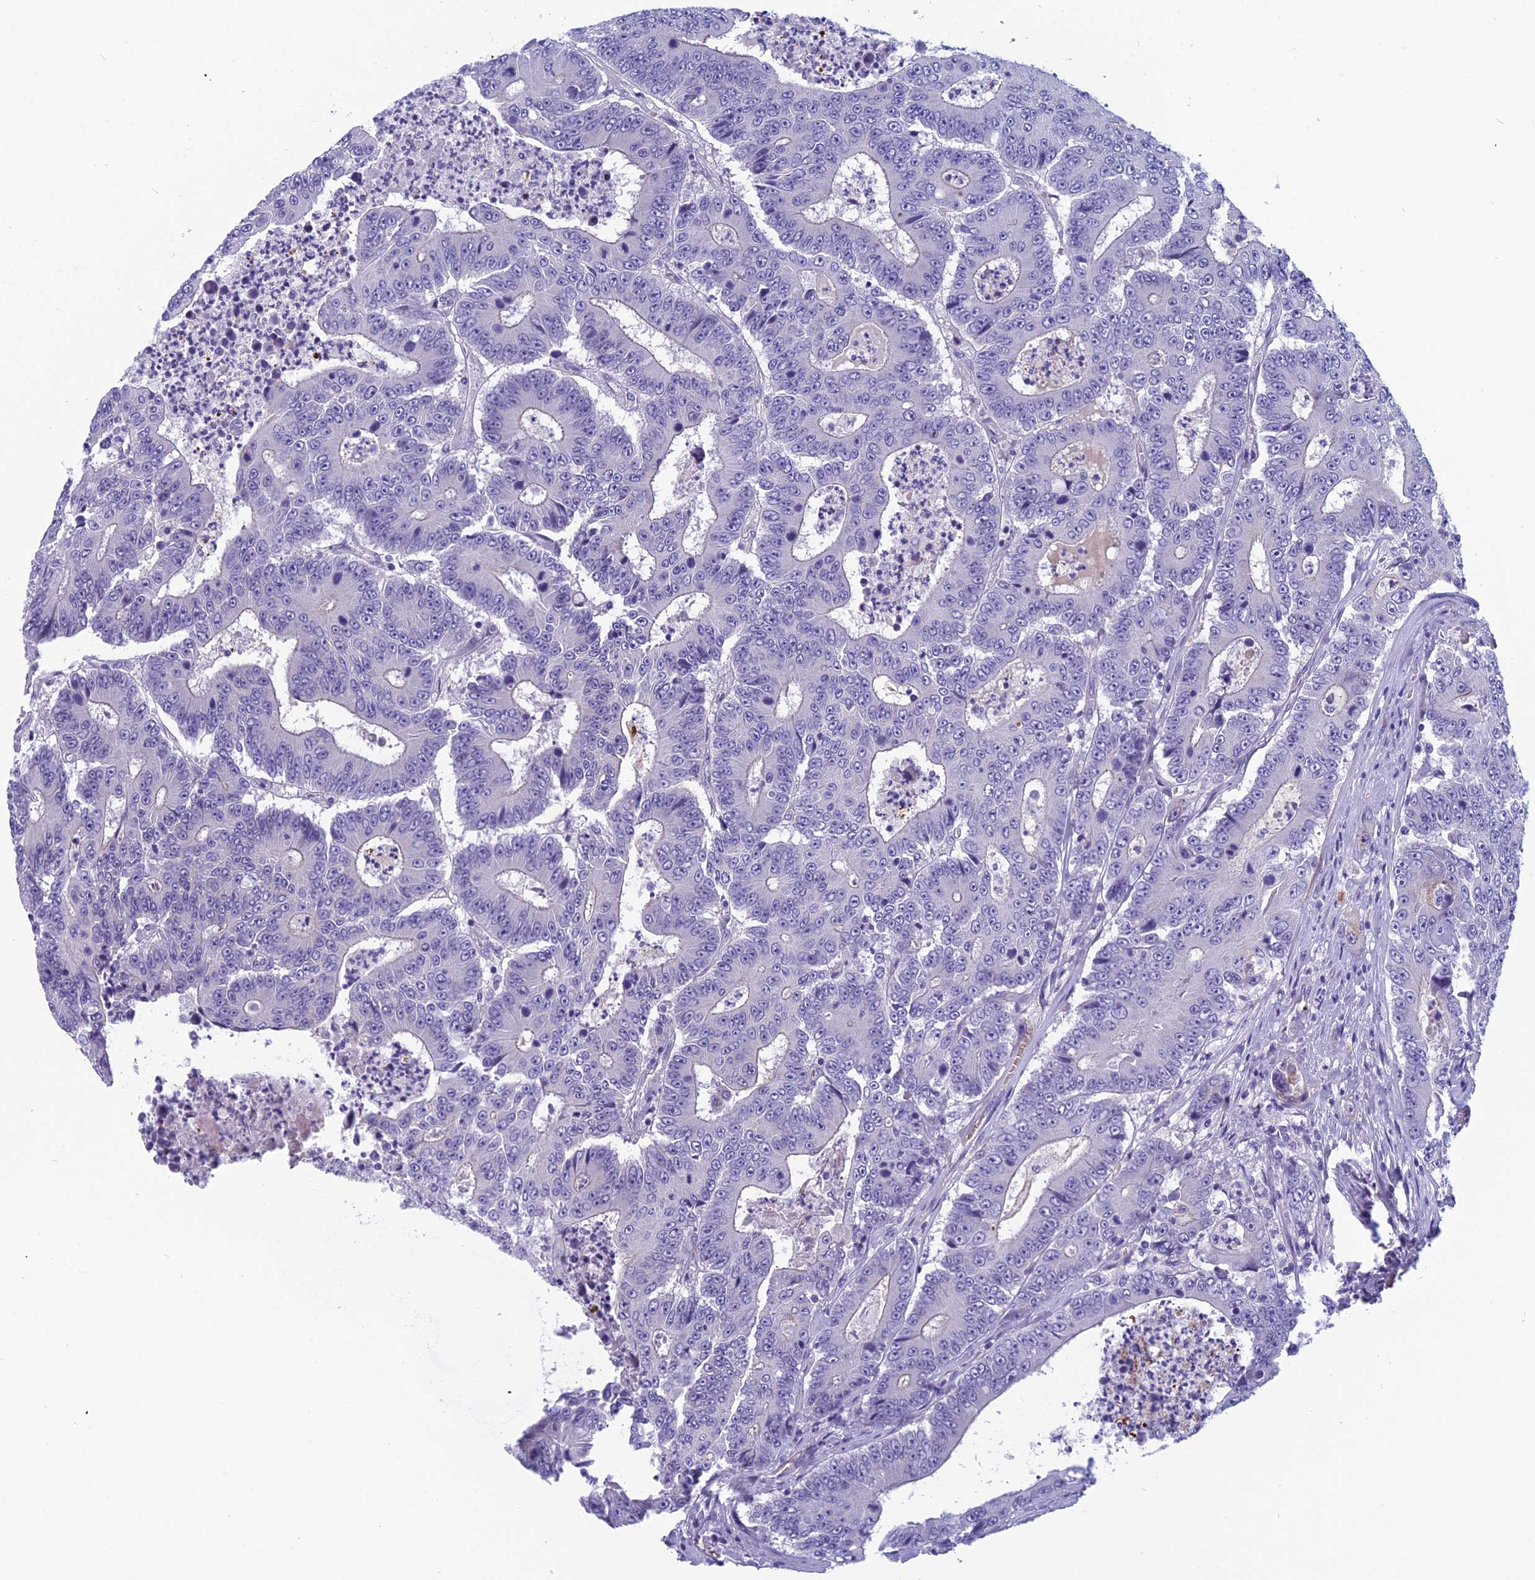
{"staining": {"intensity": "negative", "quantity": "none", "location": "none"}, "tissue": "colorectal cancer", "cell_type": "Tumor cells", "image_type": "cancer", "snomed": [{"axis": "morphology", "description": "Adenocarcinoma, NOS"}, {"axis": "topography", "description": "Colon"}], "caption": "Human colorectal cancer stained for a protein using IHC exhibits no staining in tumor cells.", "gene": "RBM41", "patient": {"sex": "male", "age": 83}}